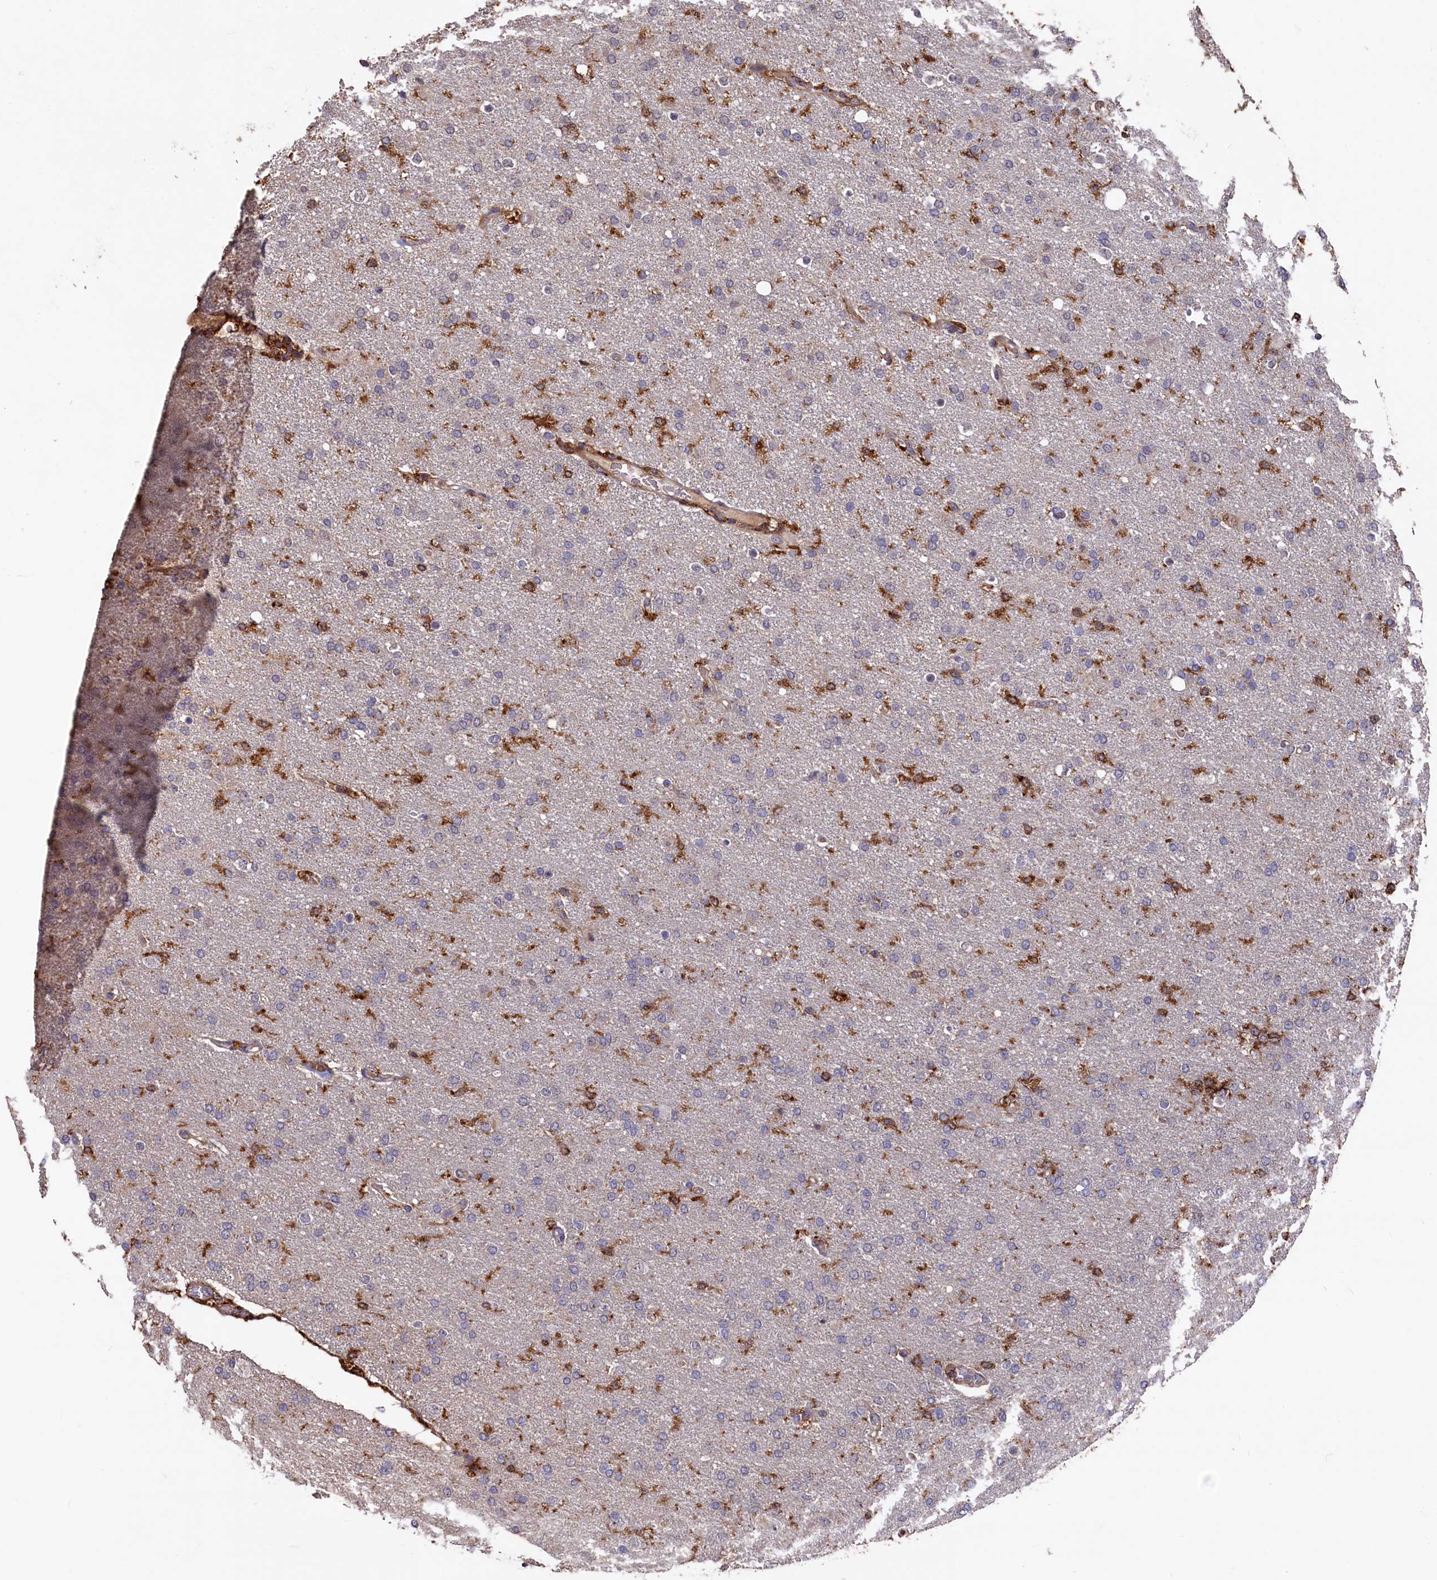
{"staining": {"intensity": "negative", "quantity": "none", "location": "none"}, "tissue": "glioma", "cell_type": "Tumor cells", "image_type": "cancer", "snomed": [{"axis": "morphology", "description": "Glioma, malignant, High grade"}, {"axis": "topography", "description": "Brain"}], "caption": "Immunohistochemical staining of malignant glioma (high-grade) displays no significant positivity in tumor cells. The staining was performed using DAB to visualize the protein expression in brown, while the nuclei were stained in blue with hematoxylin (Magnification: 20x).", "gene": "PLEKHO2", "patient": {"sex": "male", "age": 72}}